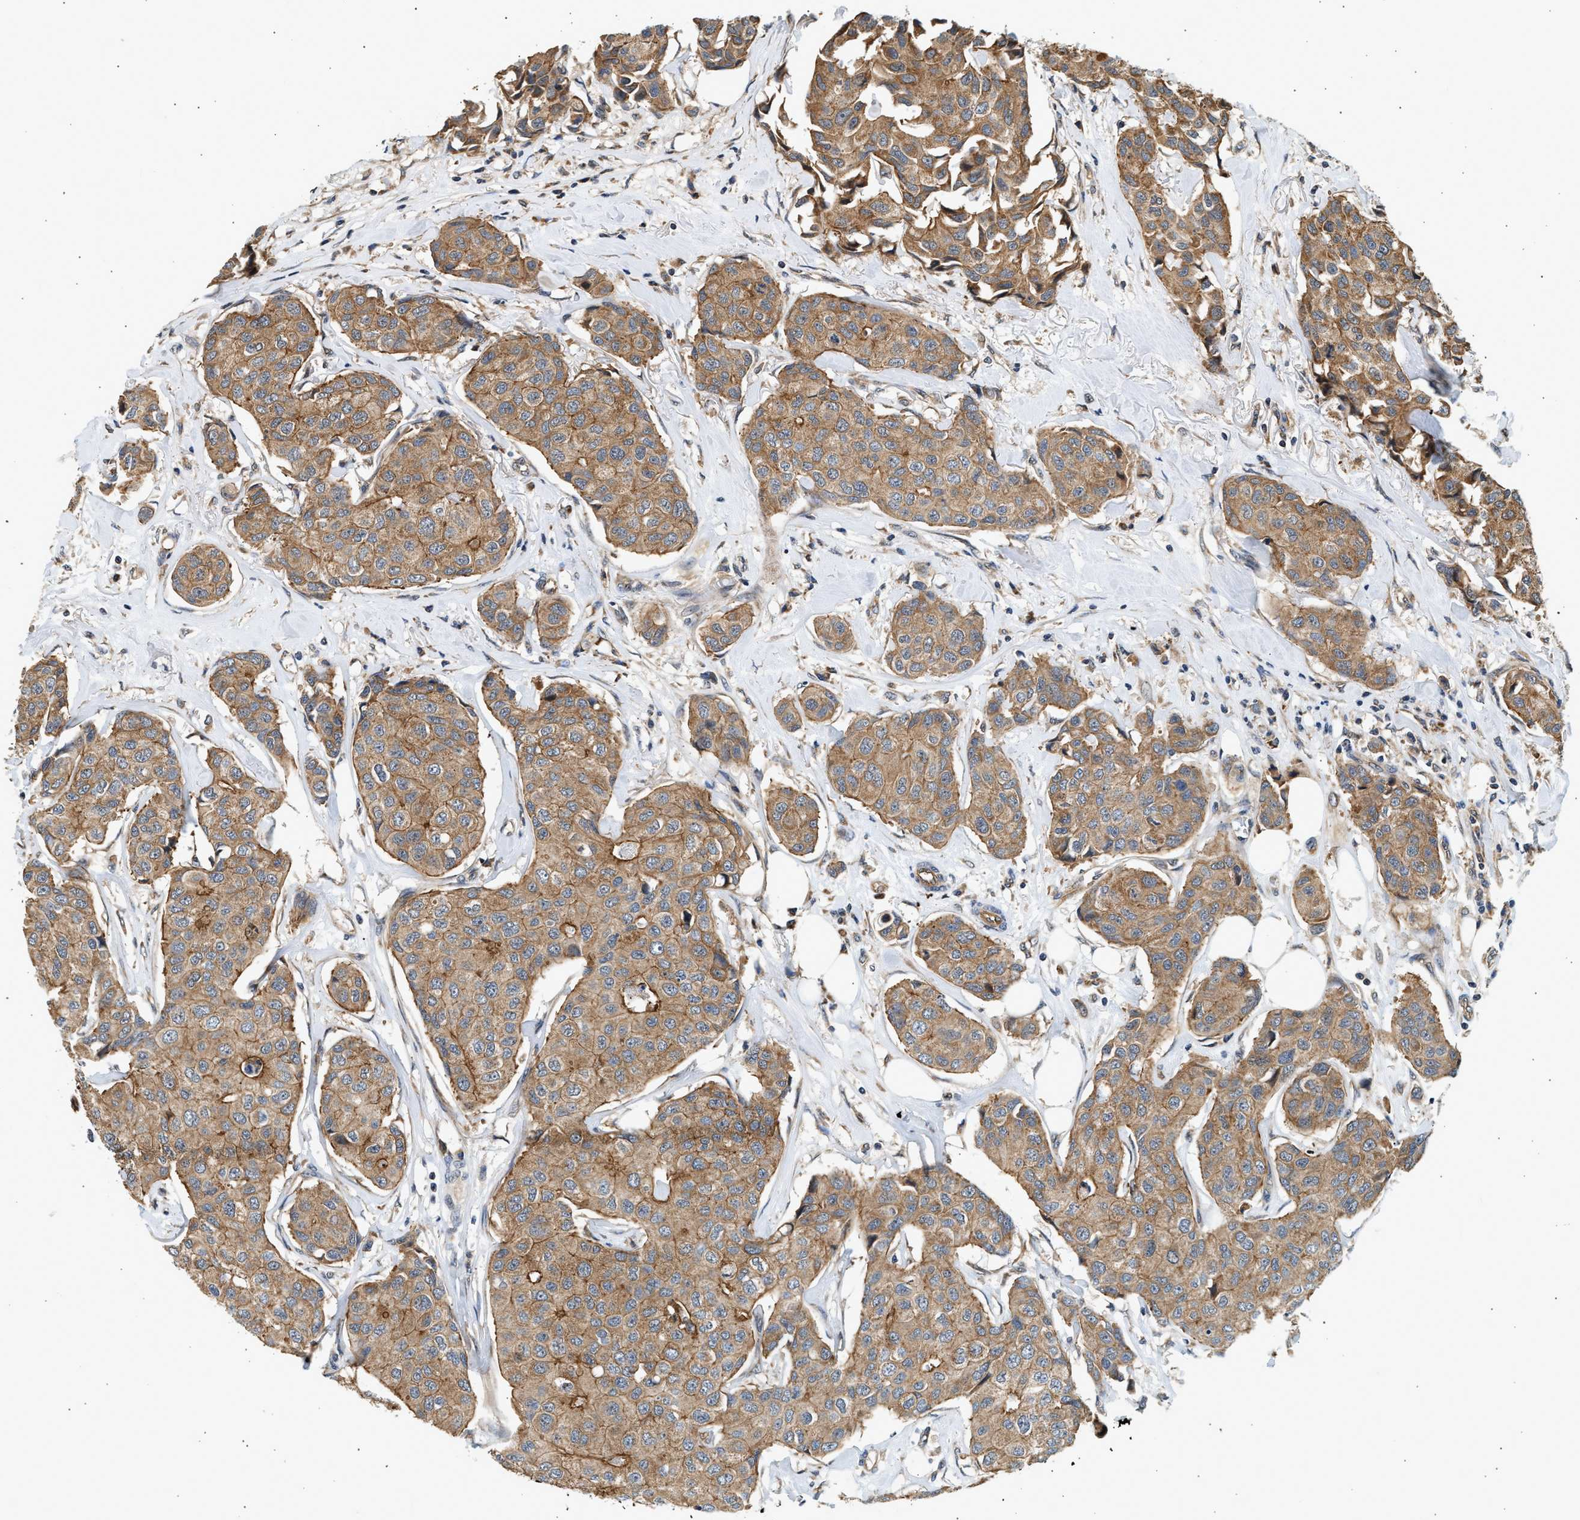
{"staining": {"intensity": "moderate", "quantity": ">75%", "location": "cytoplasmic/membranous"}, "tissue": "breast cancer", "cell_type": "Tumor cells", "image_type": "cancer", "snomed": [{"axis": "morphology", "description": "Duct carcinoma"}, {"axis": "topography", "description": "Breast"}], "caption": "Protein expression by immunohistochemistry displays moderate cytoplasmic/membranous staining in about >75% of tumor cells in invasive ductal carcinoma (breast).", "gene": "DUSP14", "patient": {"sex": "female", "age": 80}}